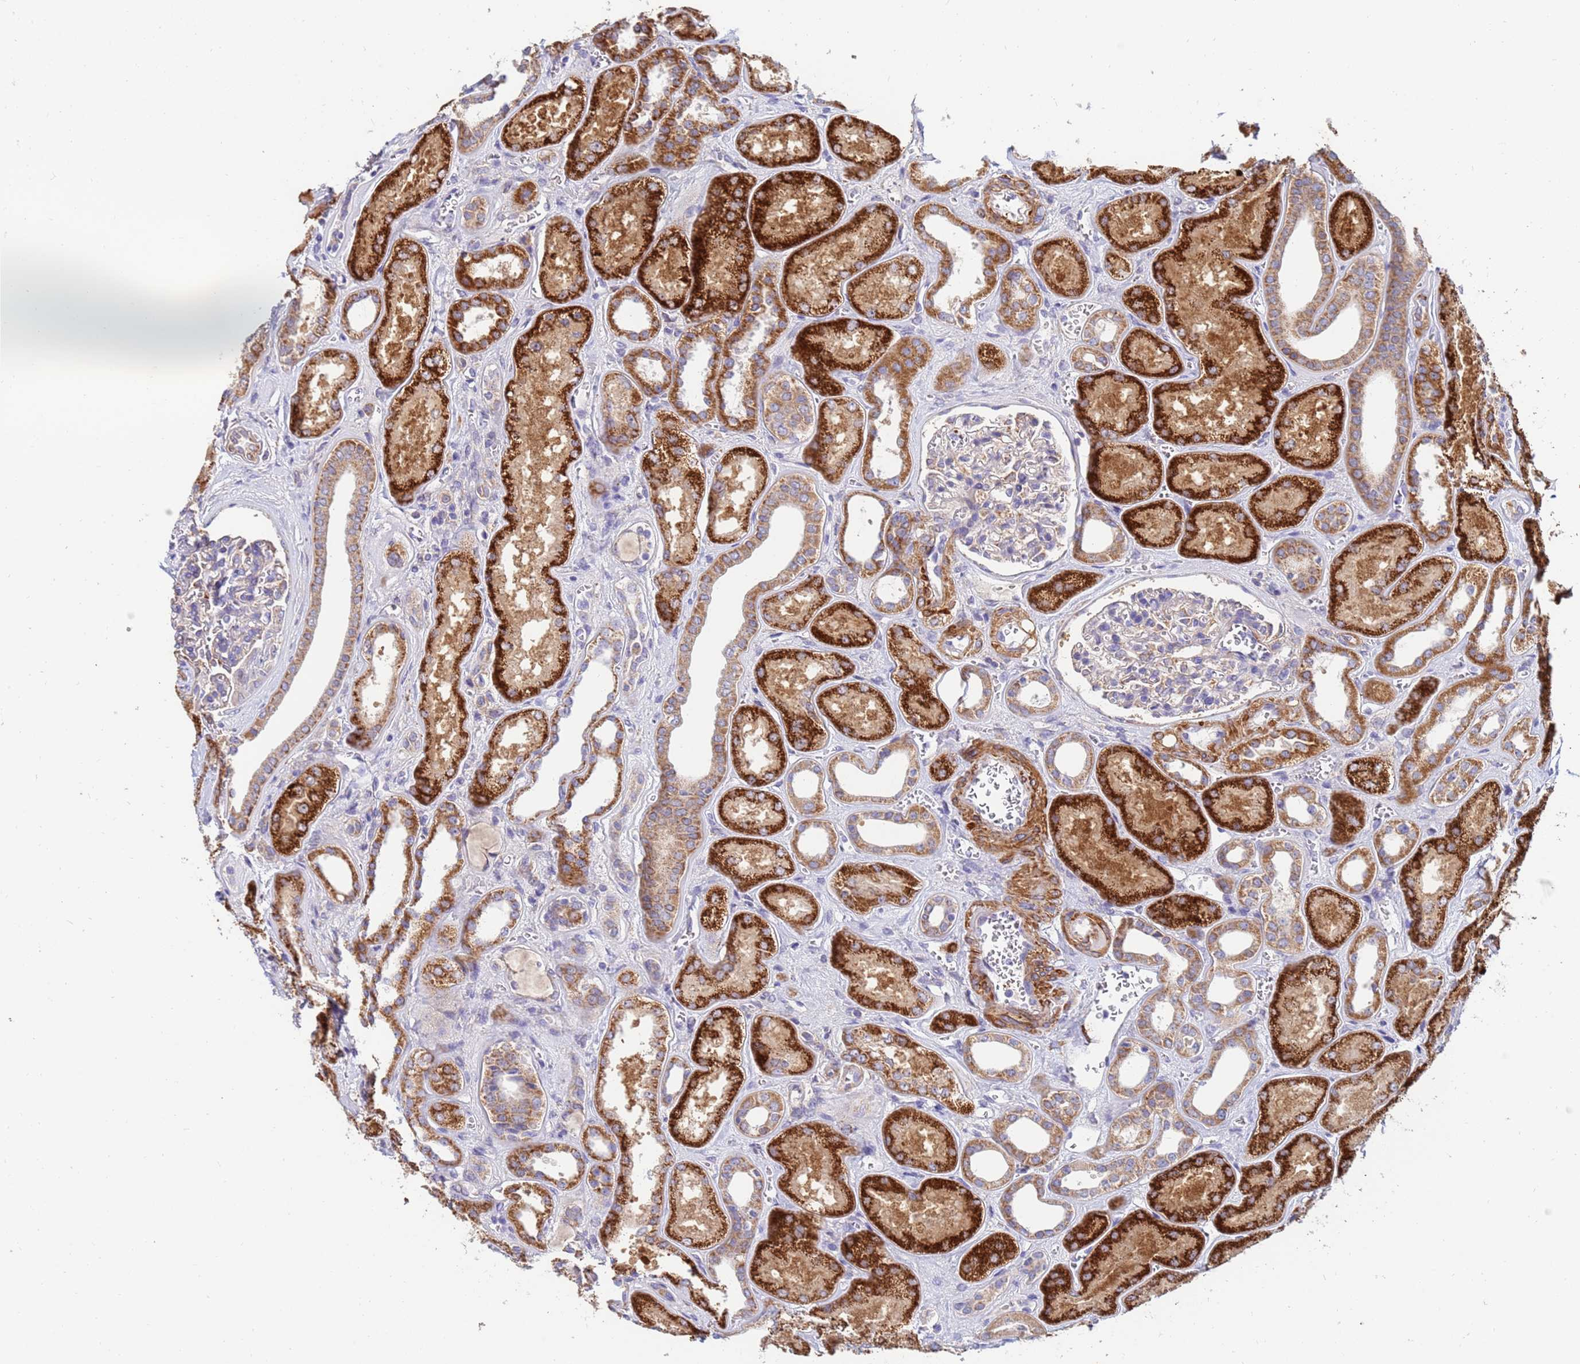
{"staining": {"intensity": "weak", "quantity": "<25%", "location": "cytoplasmic/membranous"}, "tissue": "kidney", "cell_type": "Cells in glomeruli", "image_type": "normal", "snomed": [{"axis": "morphology", "description": "Normal tissue, NOS"}, {"axis": "morphology", "description": "Adenocarcinoma, NOS"}, {"axis": "topography", "description": "Kidney"}], "caption": "Cells in glomeruli are negative for protein expression in normal human kidney. (Stains: DAB immunohistochemistry with hematoxylin counter stain, Microscopy: brightfield microscopy at high magnification).", "gene": "SDR39U1", "patient": {"sex": "female", "age": 68}}